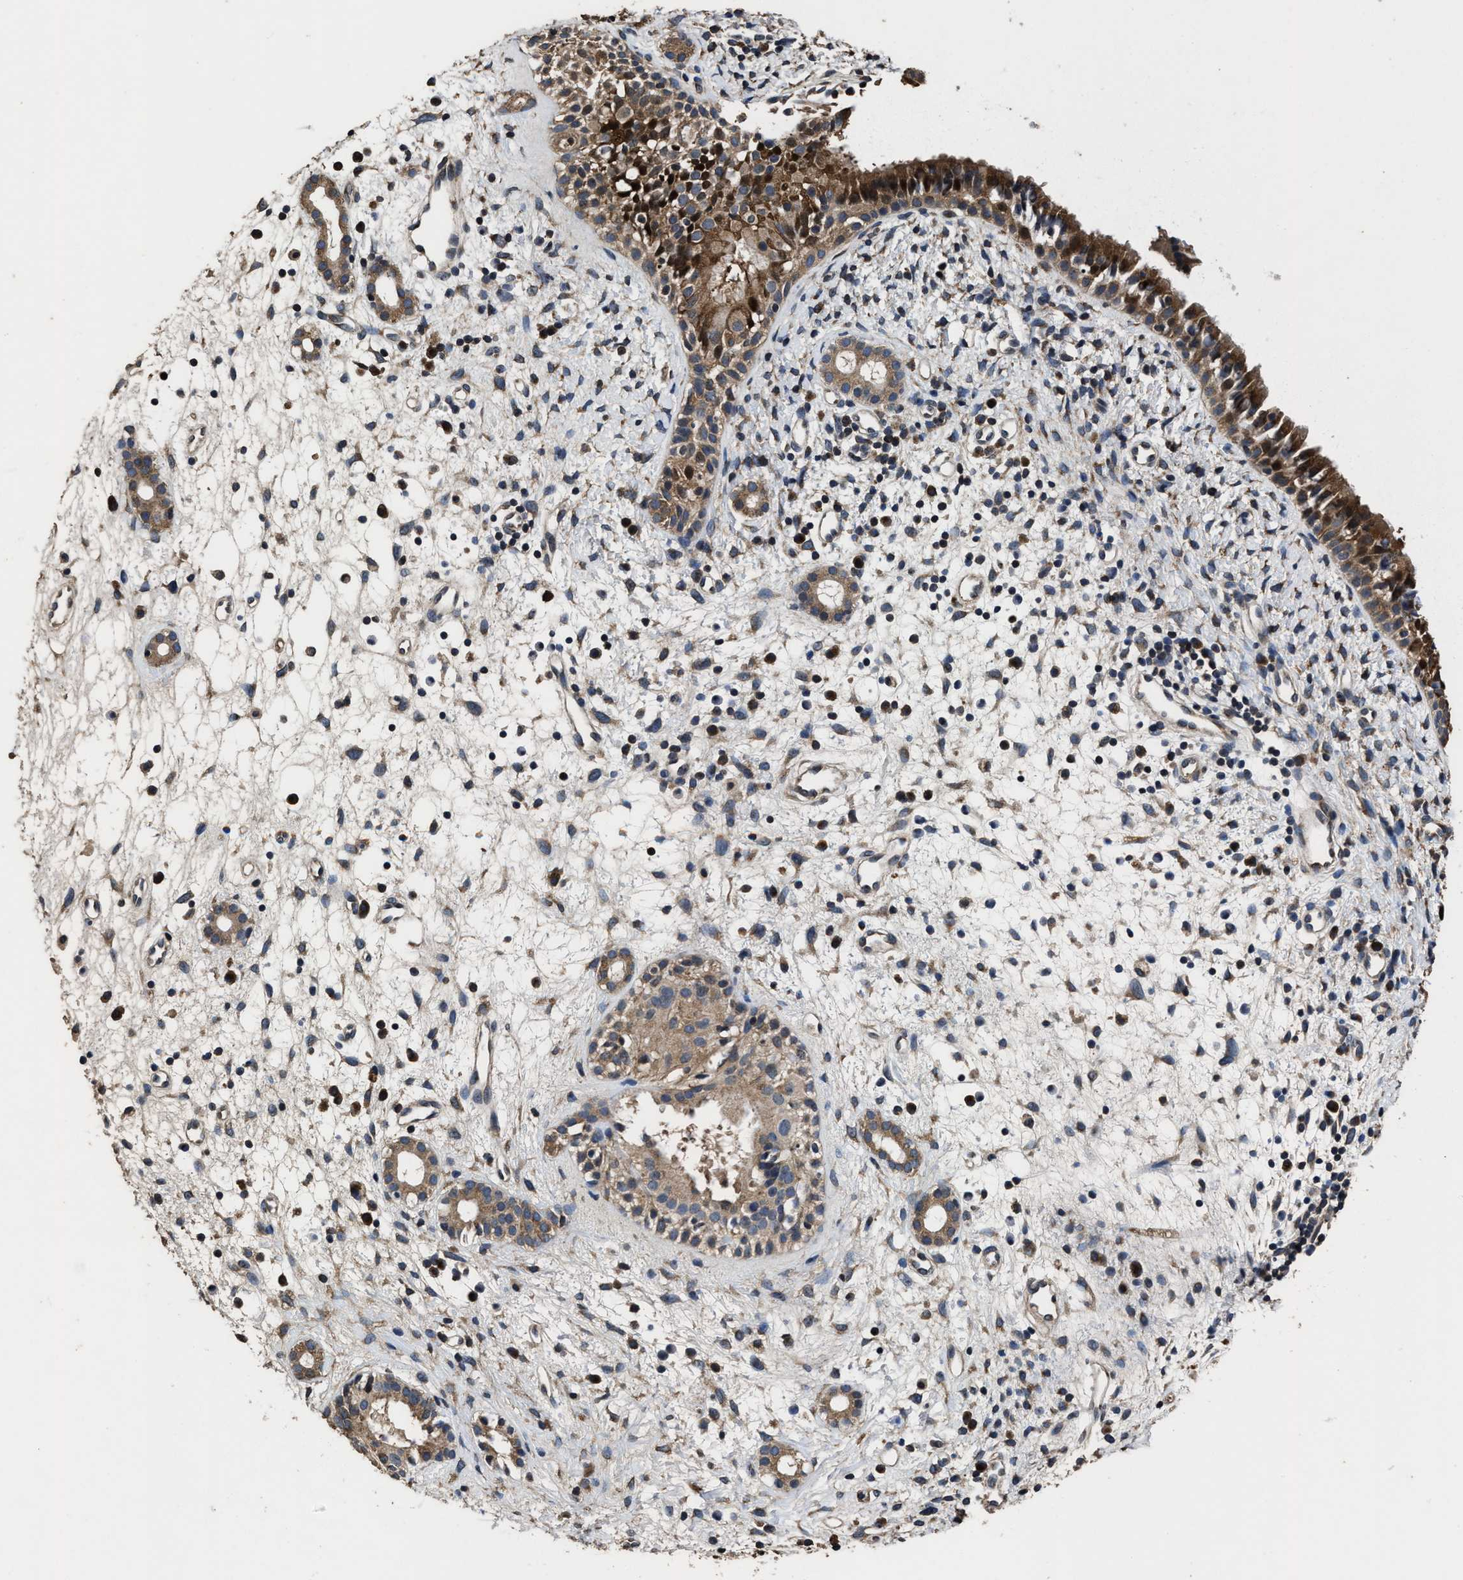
{"staining": {"intensity": "strong", "quantity": ">75%", "location": "cytoplasmic/membranous"}, "tissue": "nasopharynx", "cell_type": "Respiratory epithelial cells", "image_type": "normal", "snomed": [{"axis": "morphology", "description": "Normal tissue, NOS"}, {"axis": "topography", "description": "Nasopharynx"}], "caption": "Normal nasopharynx exhibits strong cytoplasmic/membranous positivity in approximately >75% of respiratory epithelial cells, visualized by immunohistochemistry. (DAB (3,3'-diaminobenzidine) = brown stain, brightfield microscopy at high magnification).", "gene": "EBAG9", "patient": {"sex": "male", "age": 22}}